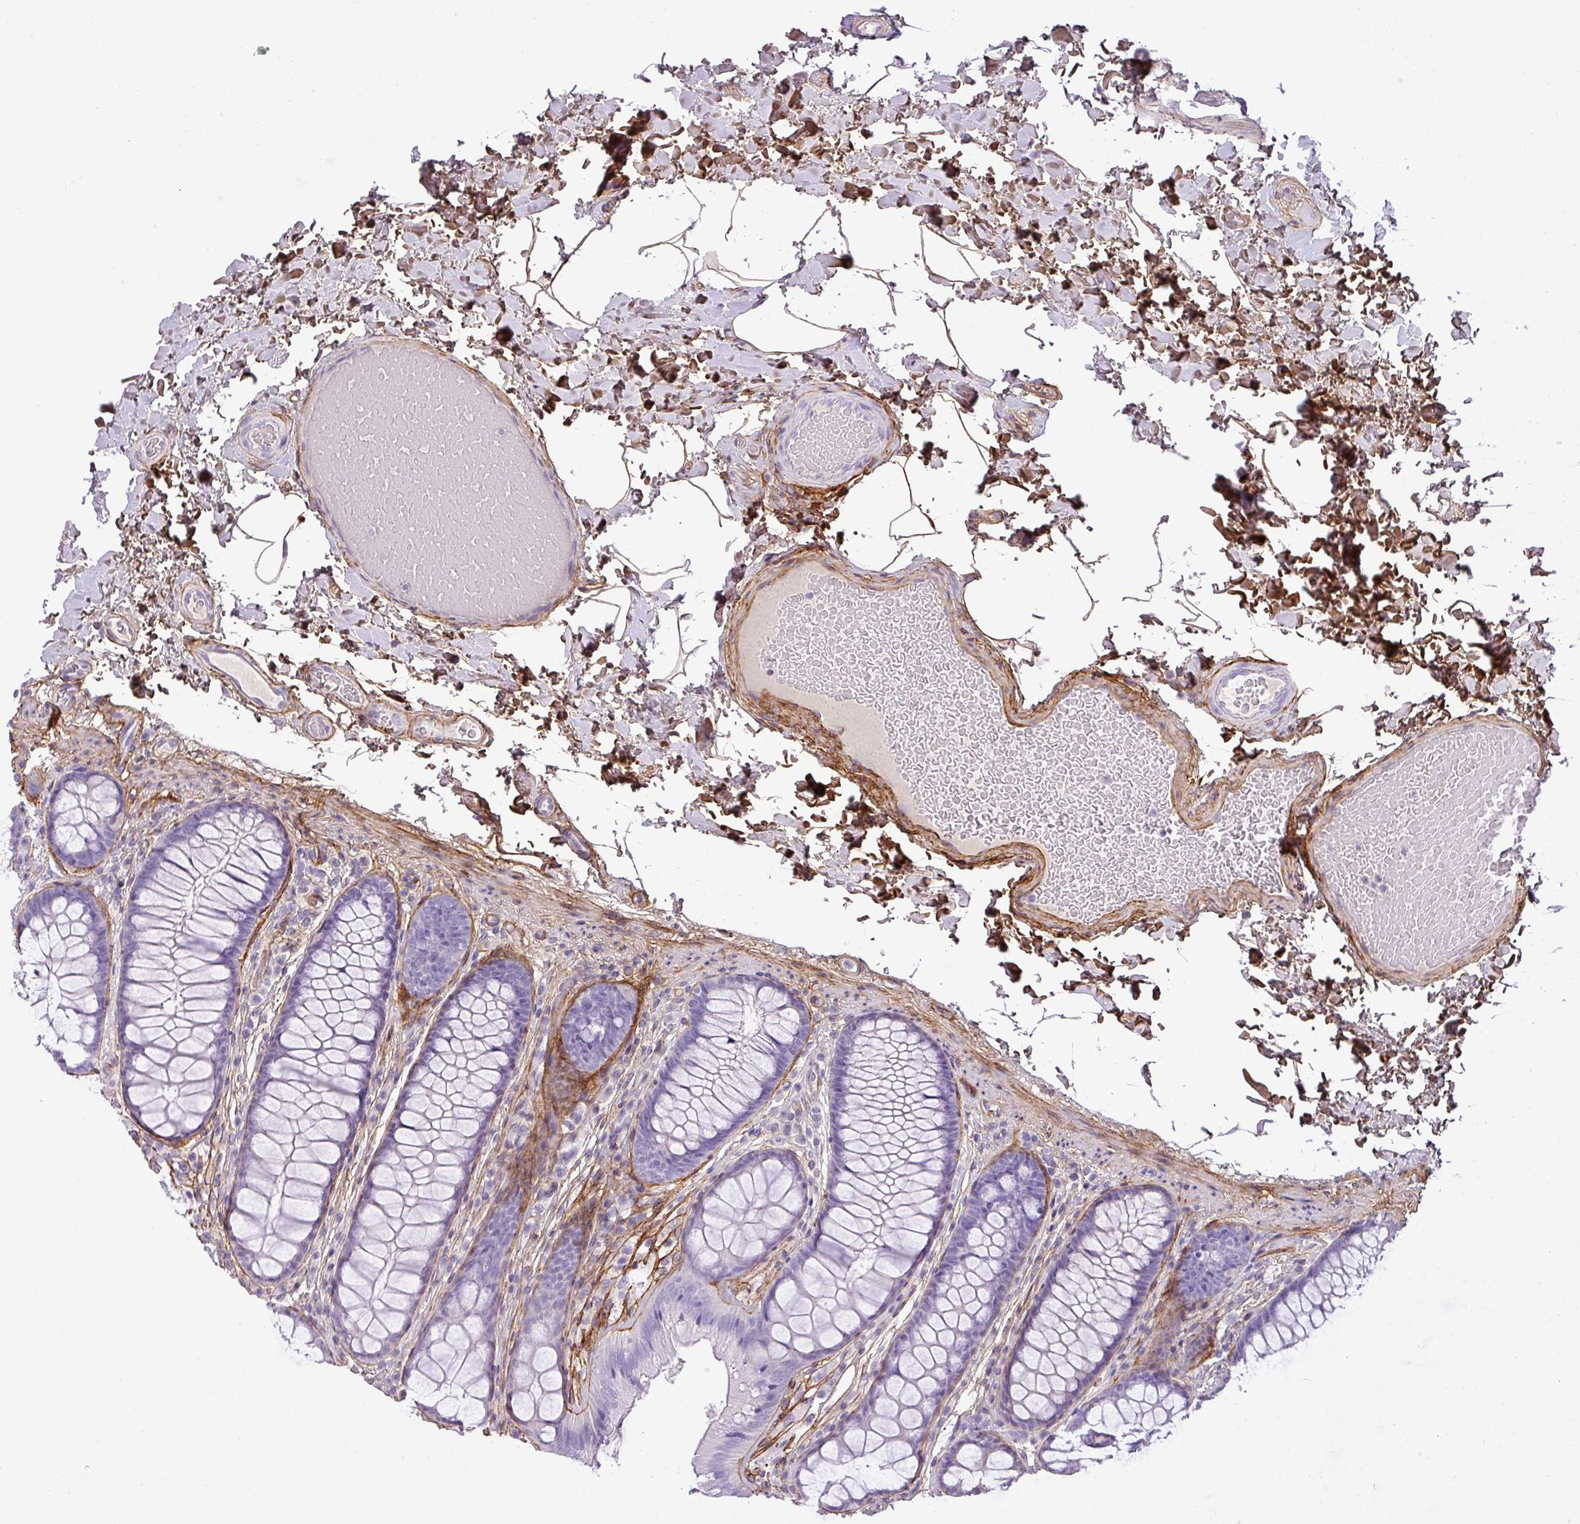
{"staining": {"intensity": "negative", "quantity": "none", "location": "none"}, "tissue": "colon", "cell_type": "Endothelial cells", "image_type": "normal", "snomed": [{"axis": "morphology", "description": "Normal tissue, NOS"}, {"axis": "topography", "description": "Colon"}], "caption": "The histopathology image reveals no significant expression in endothelial cells of colon. (Brightfield microscopy of DAB (3,3'-diaminobenzidine) immunohistochemistry at high magnification).", "gene": "PARD6G", "patient": {"sex": "male", "age": 46}}